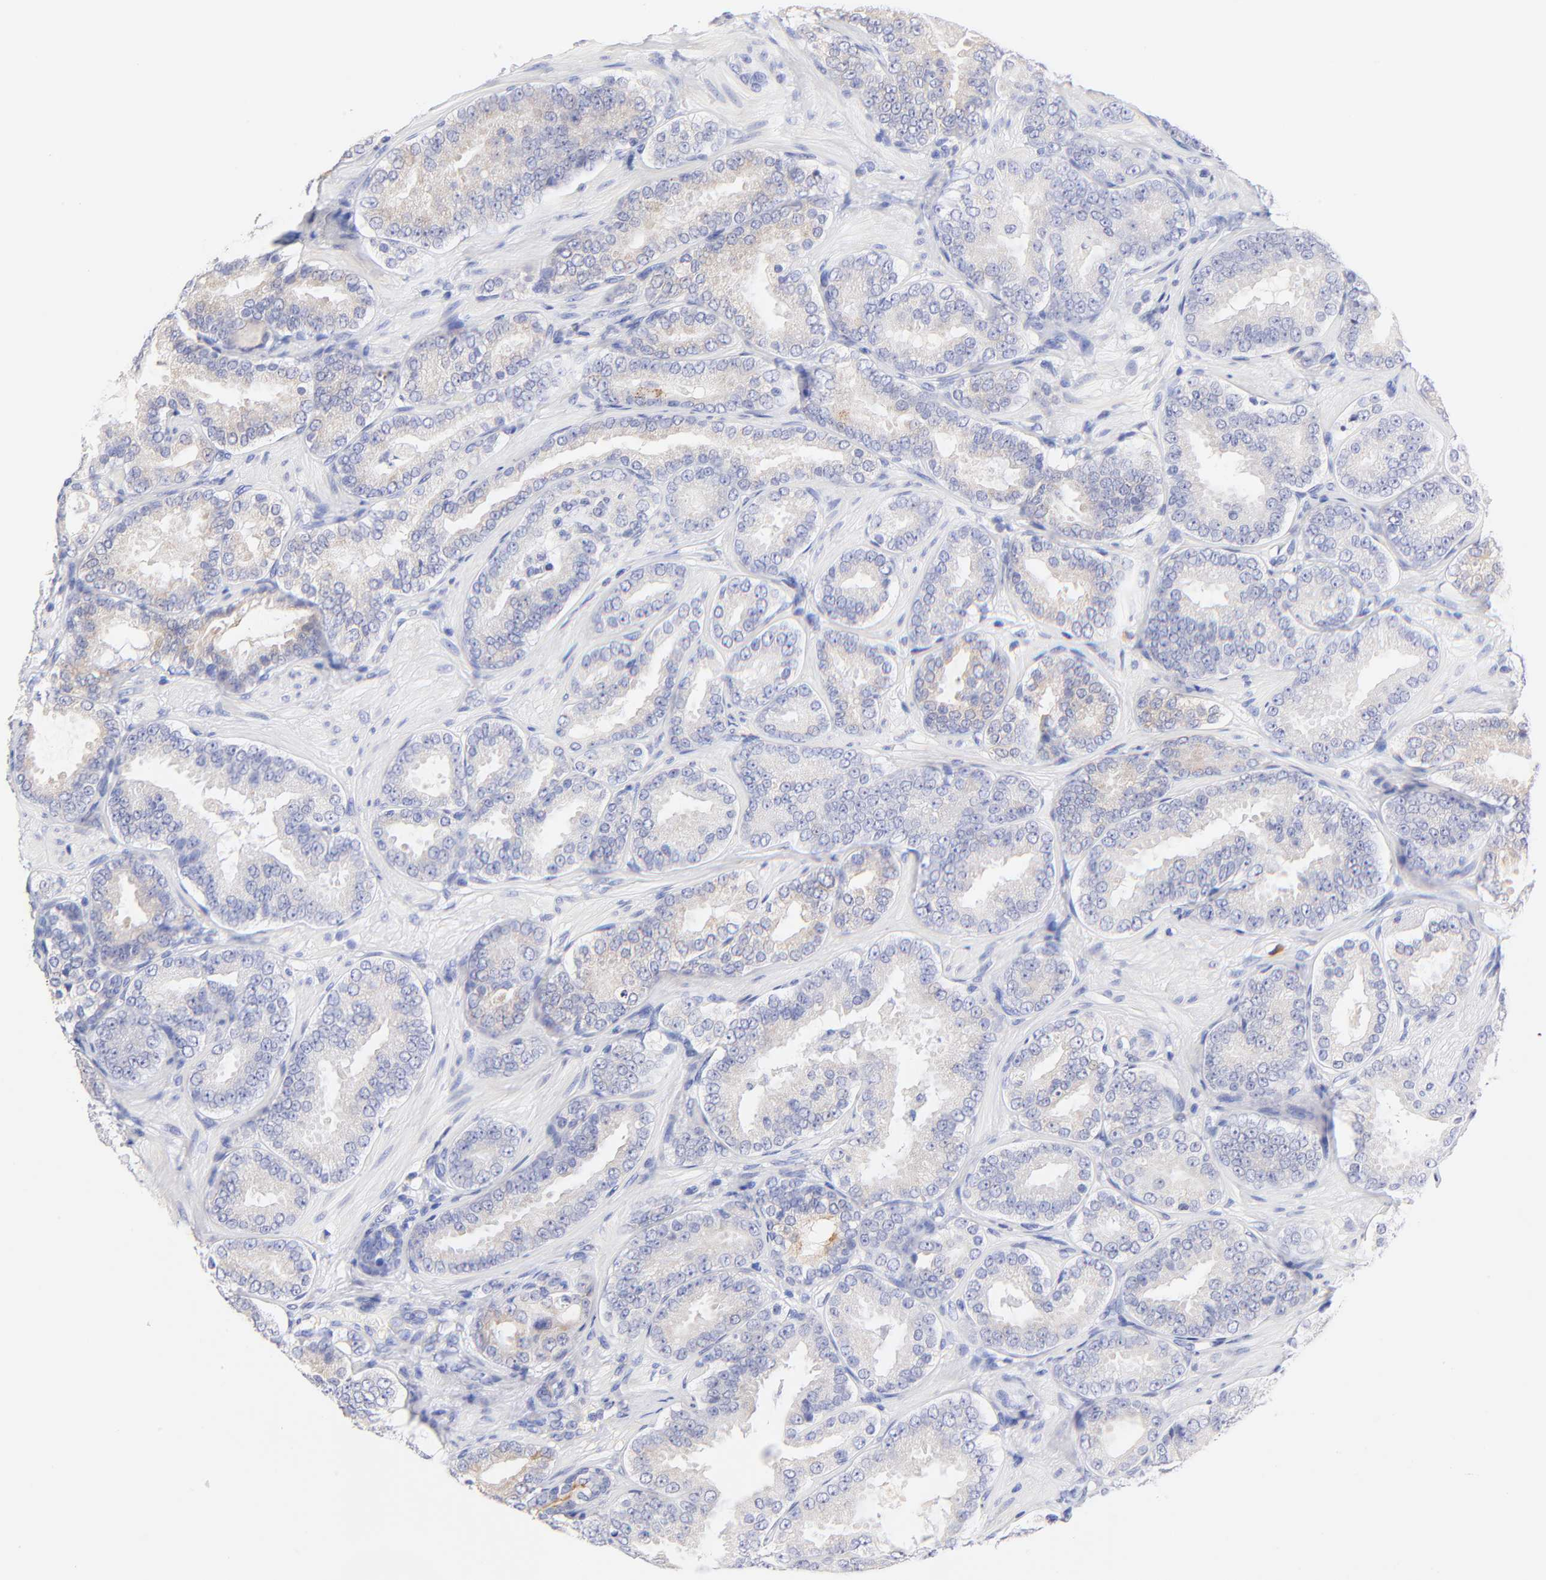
{"staining": {"intensity": "negative", "quantity": "none", "location": "none"}, "tissue": "prostate cancer", "cell_type": "Tumor cells", "image_type": "cancer", "snomed": [{"axis": "morphology", "description": "Adenocarcinoma, Low grade"}, {"axis": "topography", "description": "Prostate"}], "caption": "High magnification brightfield microscopy of prostate cancer (low-grade adenocarcinoma) stained with DAB (3,3'-diaminobenzidine) (brown) and counterstained with hematoxylin (blue): tumor cells show no significant expression.", "gene": "EBP", "patient": {"sex": "male", "age": 59}}